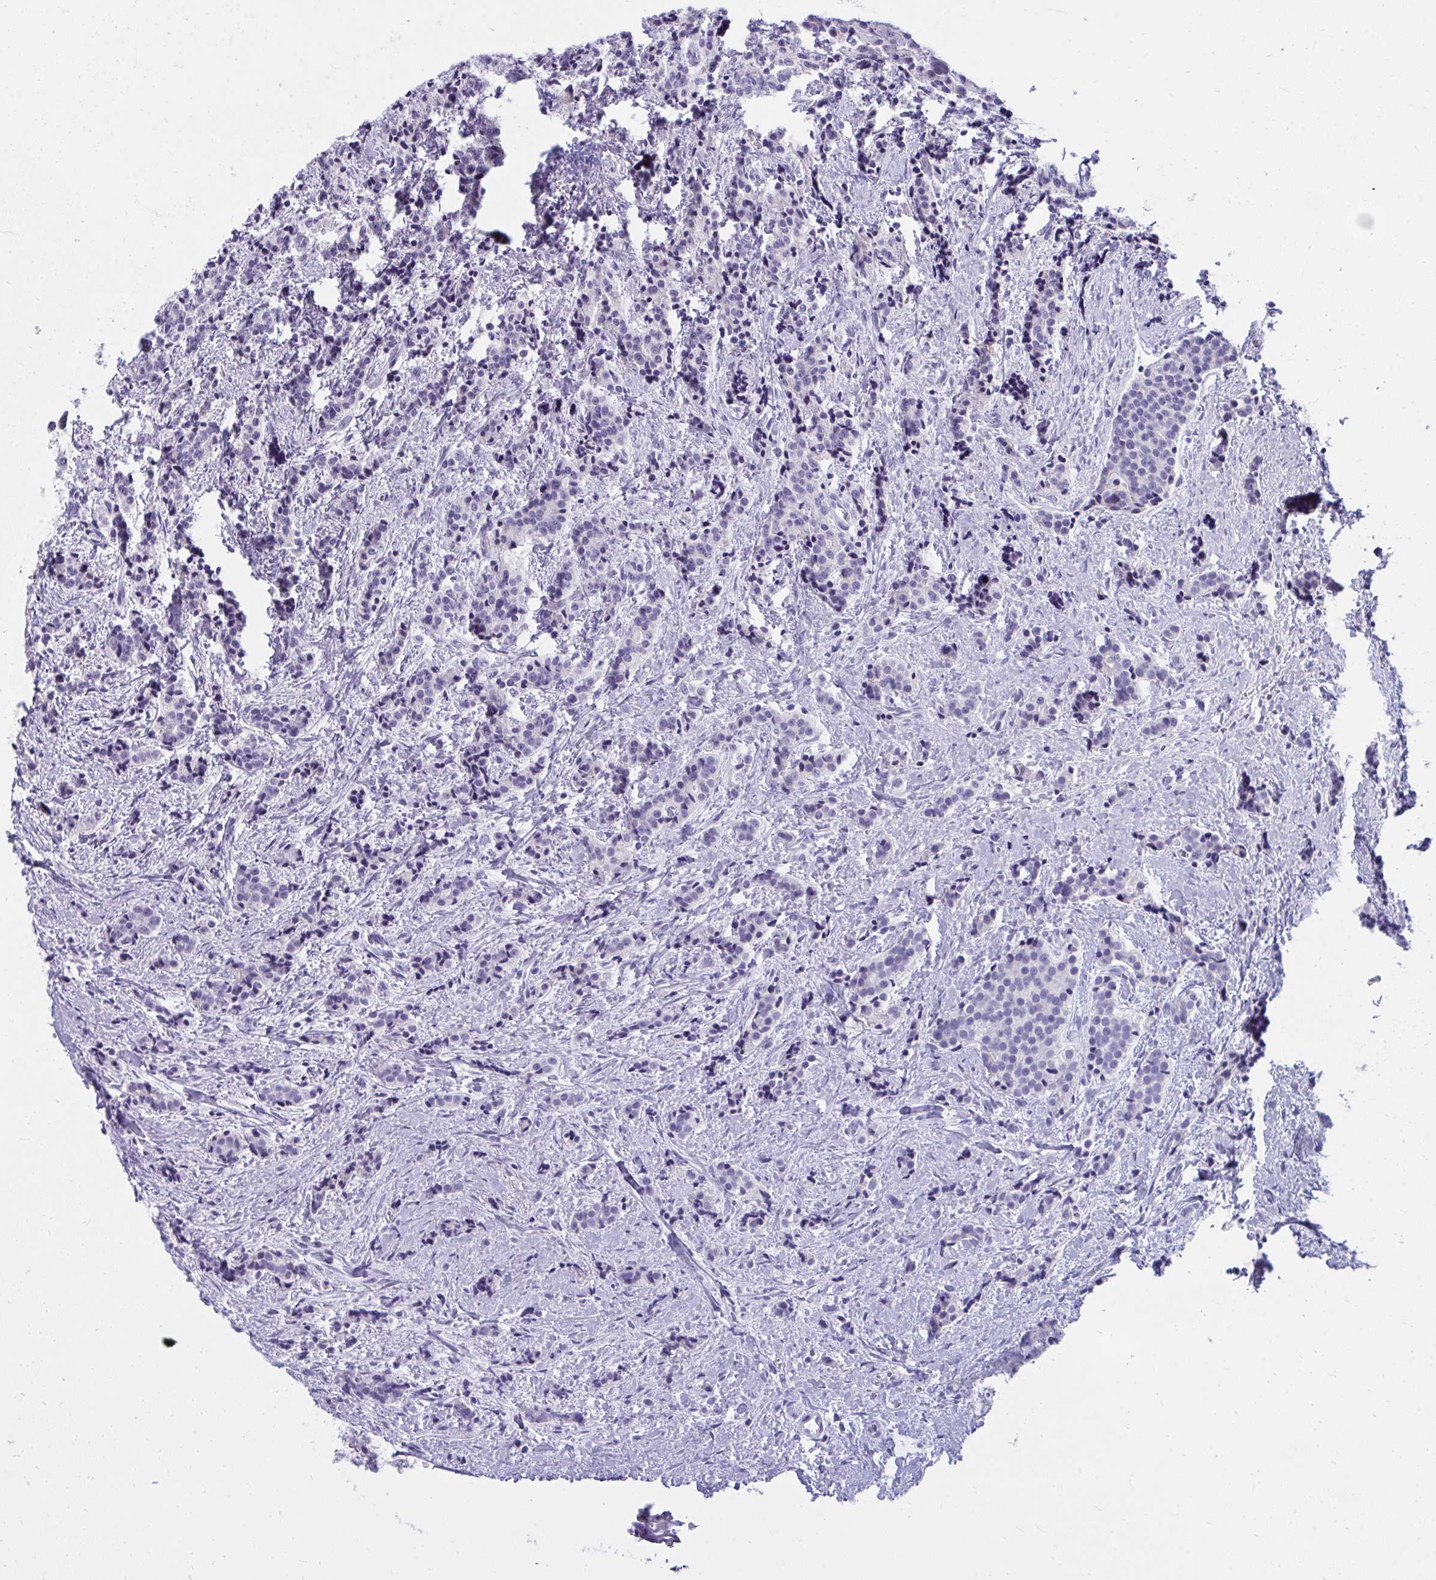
{"staining": {"intensity": "negative", "quantity": "none", "location": "none"}, "tissue": "carcinoid", "cell_type": "Tumor cells", "image_type": "cancer", "snomed": [{"axis": "morphology", "description": "Carcinoid, malignant, NOS"}, {"axis": "topography", "description": "Small intestine"}], "caption": "A high-resolution image shows immunohistochemistry (IHC) staining of malignant carcinoid, which displays no significant positivity in tumor cells. (Immunohistochemistry (ihc), brightfield microscopy, high magnification).", "gene": "OR5F1", "patient": {"sex": "female", "age": 73}}